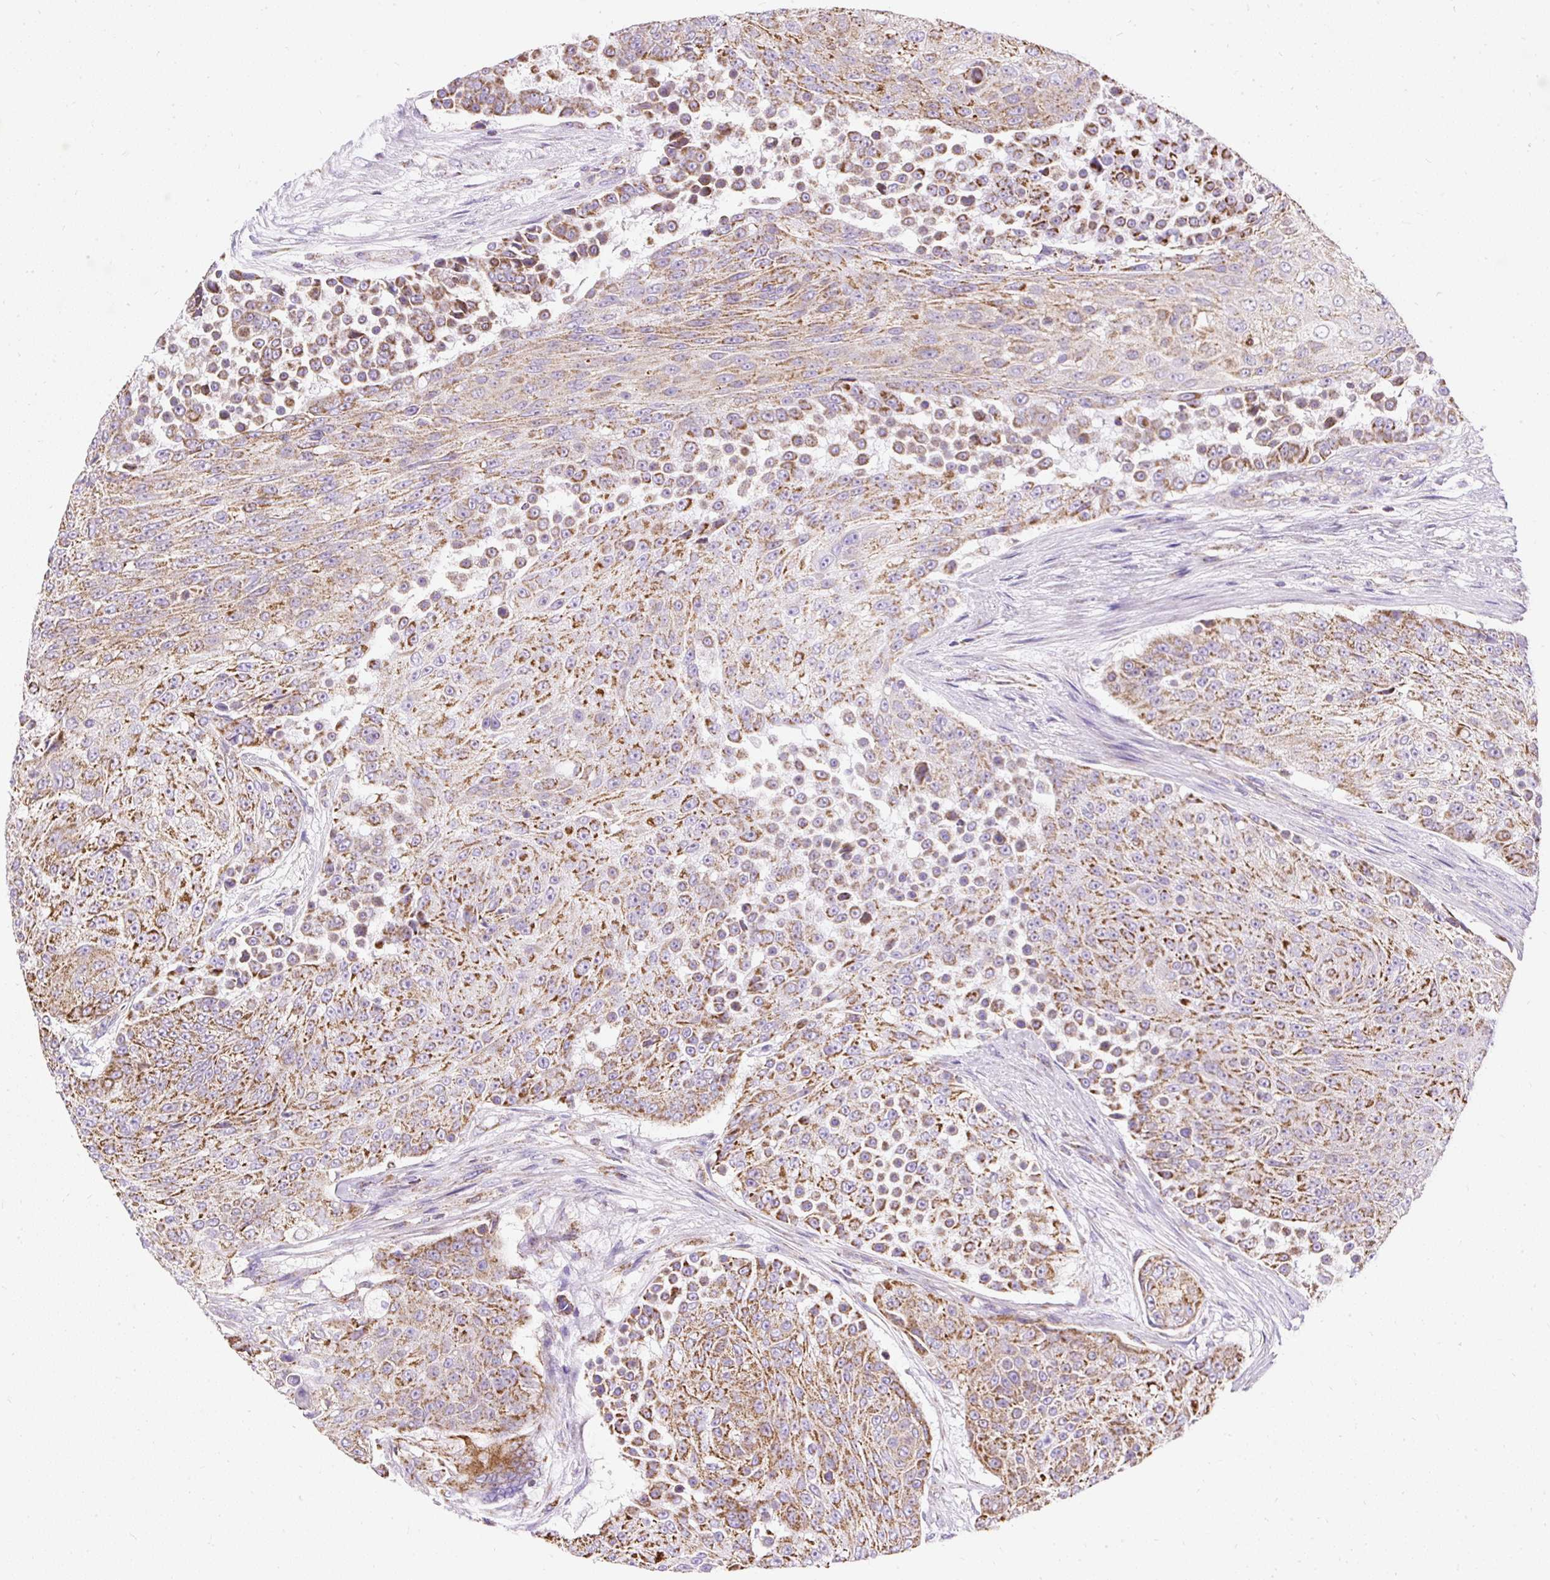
{"staining": {"intensity": "moderate", "quantity": ">75%", "location": "cytoplasmic/membranous"}, "tissue": "urothelial cancer", "cell_type": "Tumor cells", "image_type": "cancer", "snomed": [{"axis": "morphology", "description": "Urothelial carcinoma, High grade"}, {"axis": "topography", "description": "Urinary bladder"}], "caption": "The immunohistochemical stain labels moderate cytoplasmic/membranous expression in tumor cells of urothelial cancer tissue.", "gene": "DAAM2", "patient": {"sex": "female", "age": 63}}